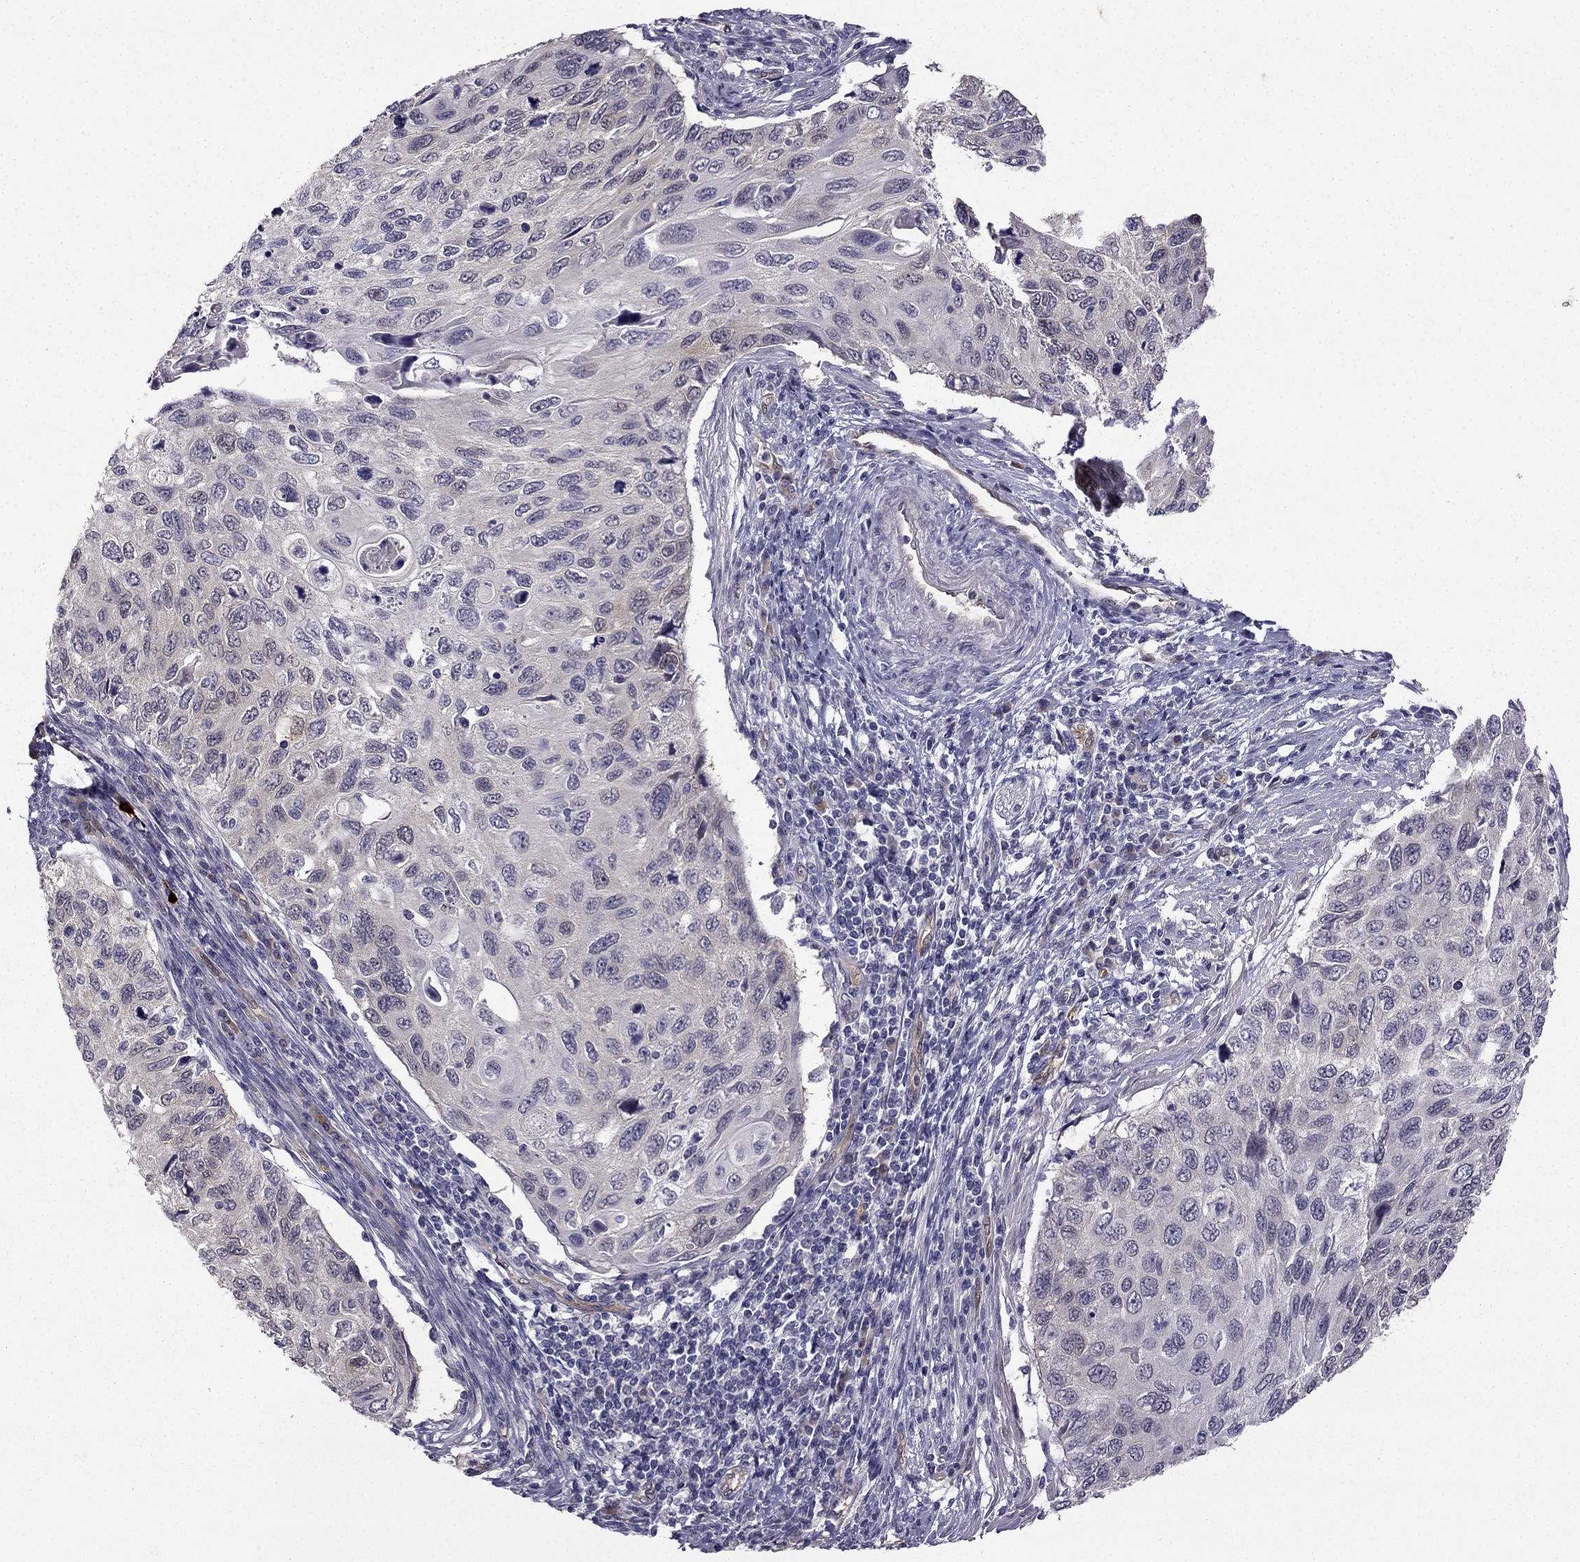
{"staining": {"intensity": "negative", "quantity": "none", "location": "none"}, "tissue": "cervical cancer", "cell_type": "Tumor cells", "image_type": "cancer", "snomed": [{"axis": "morphology", "description": "Squamous cell carcinoma, NOS"}, {"axis": "topography", "description": "Cervix"}], "caption": "Human cervical cancer (squamous cell carcinoma) stained for a protein using immunohistochemistry displays no positivity in tumor cells.", "gene": "NQO1", "patient": {"sex": "female", "age": 70}}